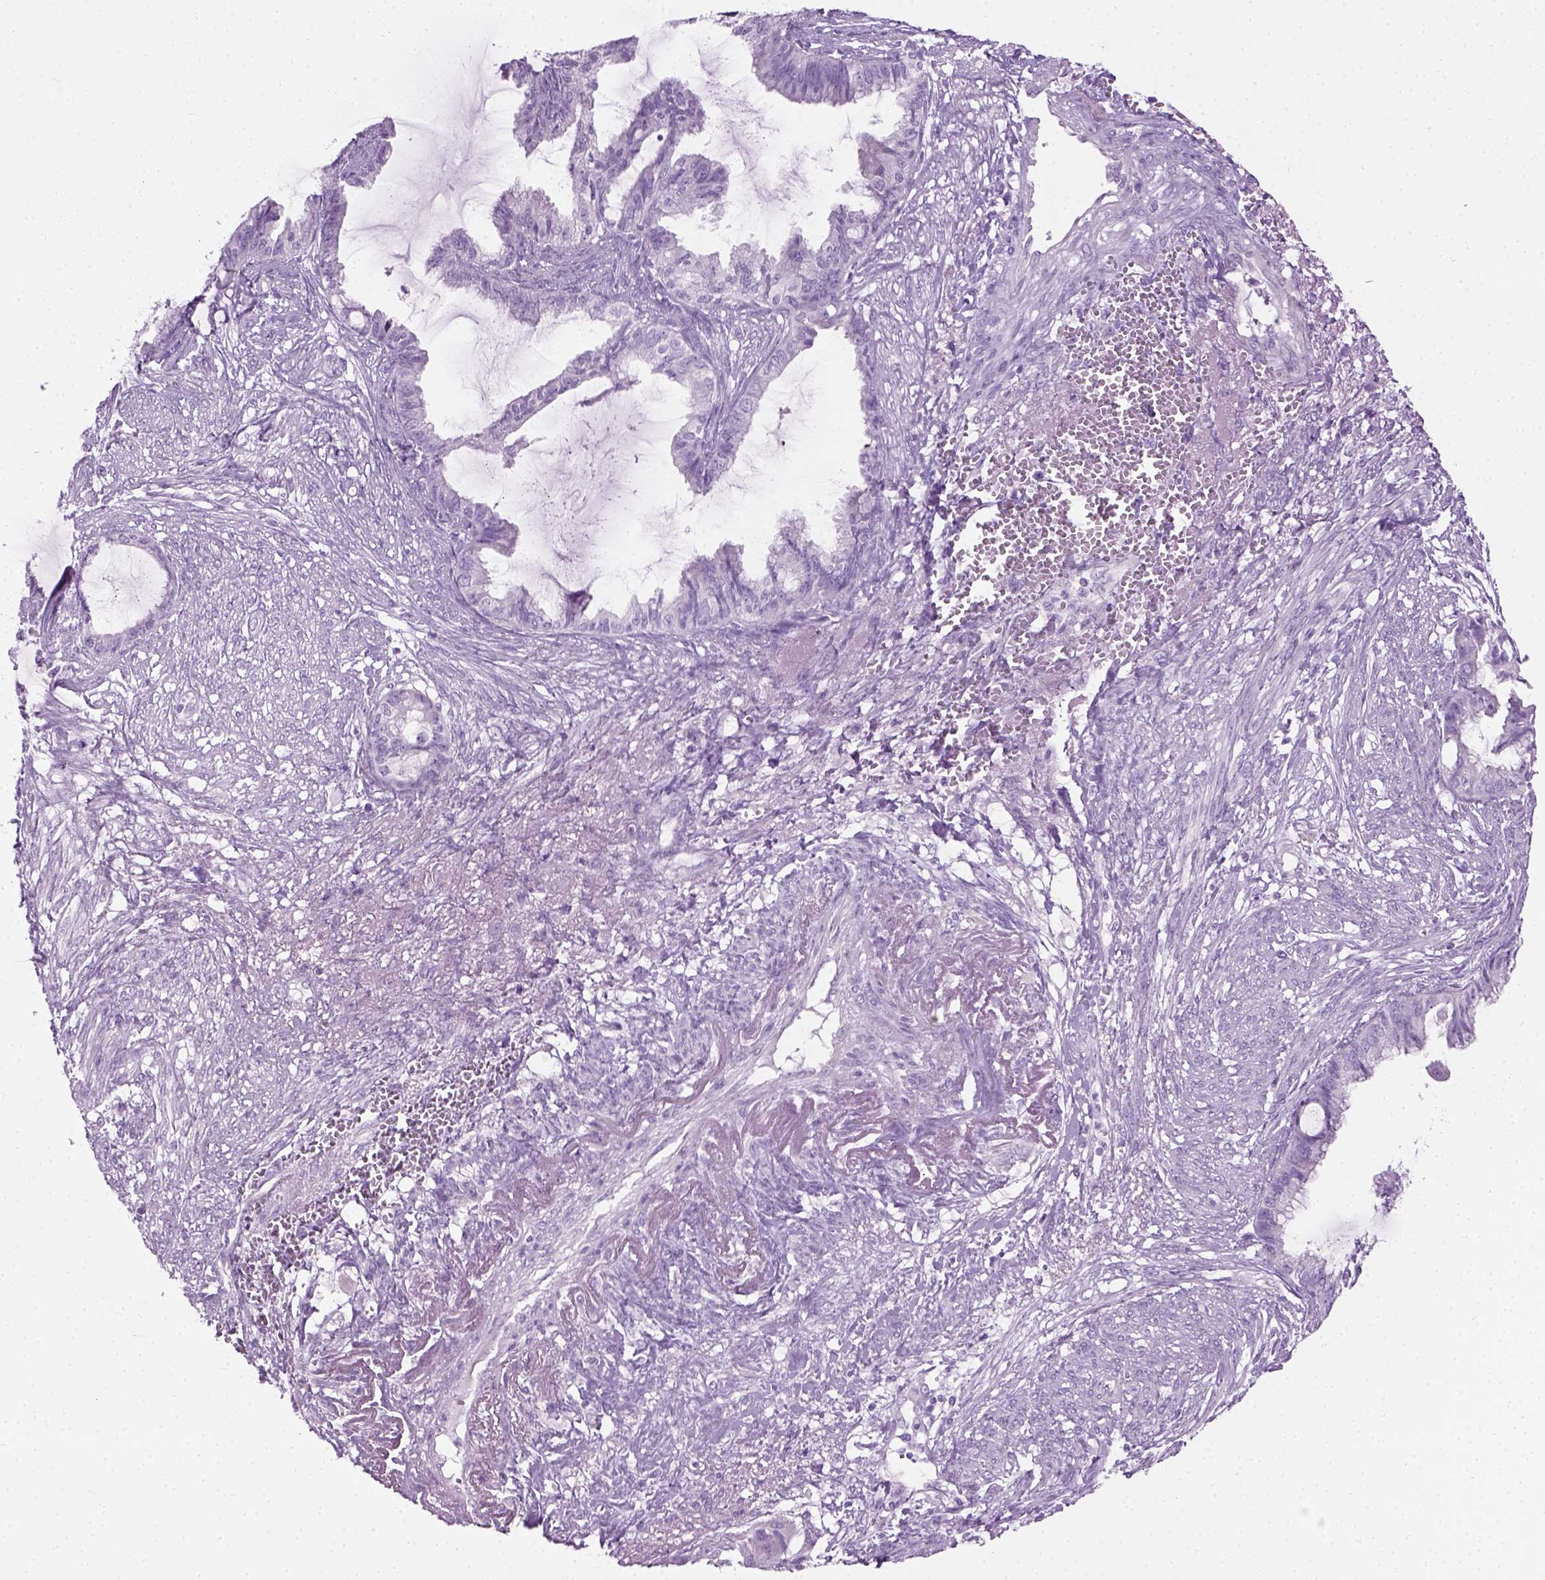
{"staining": {"intensity": "negative", "quantity": "none", "location": "none"}, "tissue": "endometrial cancer", "cell_type": "Tumor cells", "image_type": "cancer", "snomed": [{"axis": "morphology", "description": "Adenocarcinoma, NOS"}, {"axis": "topography", "description": "Endometrium"}], "caption": "The IHC histopathology image has no significant expression in tumor cells of endometrial adenocarcinoma tissue.", "gene": "CIBAR2", "patient": {"sex": "female", "age": 86}}